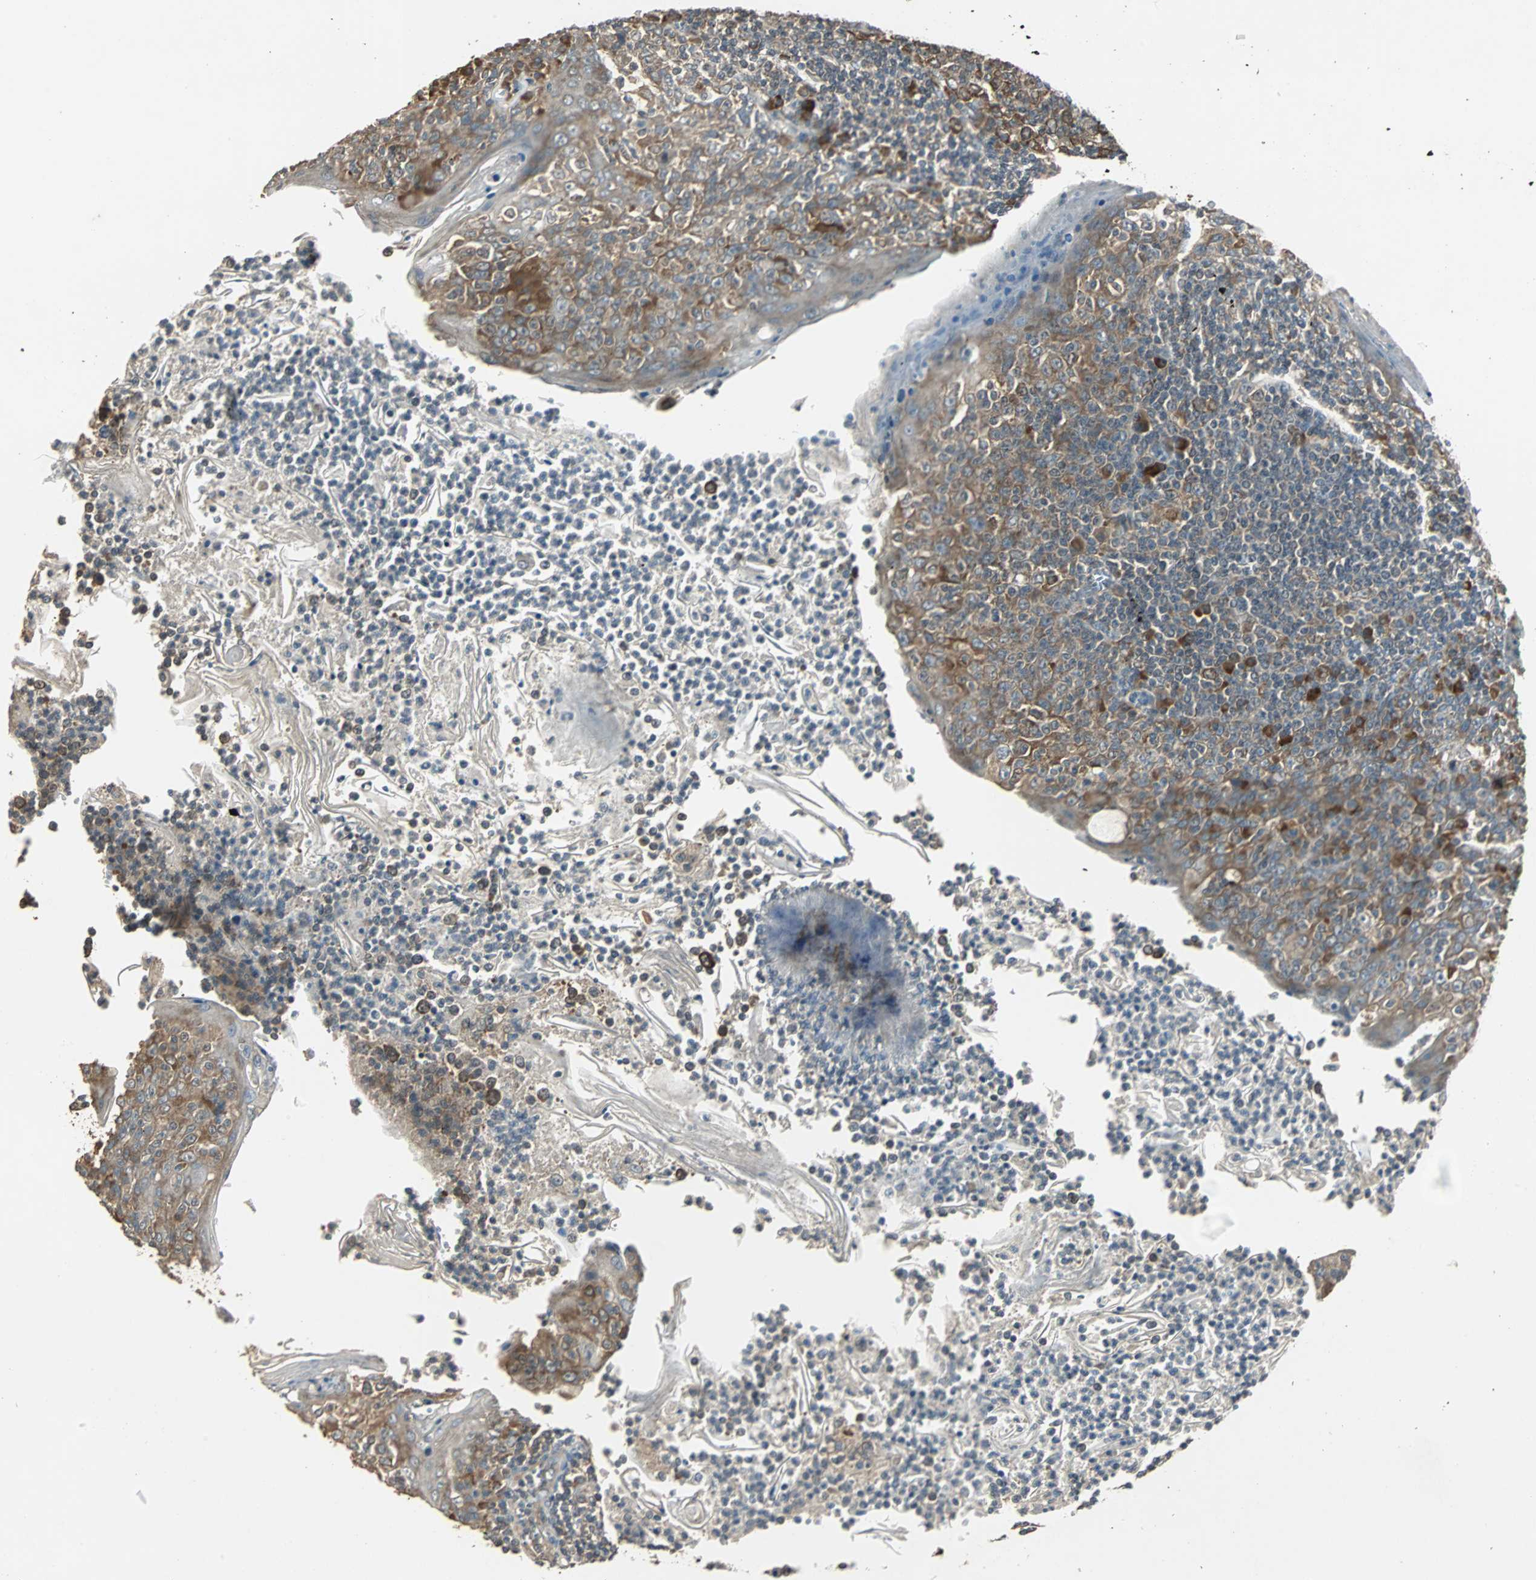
{"staining": {"intensity": "strong", "quantity": ">75%", "location": "cytoplasmic/membranous"}, "tissue": "tonsil", "cell_type": "Germinal center cells", "image_type": "normal", "snomed": [{"axis": "morphology", "description": "Normal tissue, NOS"}, {"axis": "topography", "description": "Tonsil"}], "caption": "Human tonsil stained with a brown dye displays strong cytoplasmic/membranous positive staining in approximately >75% of germinal center cells.", "gene": "ABHD2", "patient": {"sex": "male", "age": 31}}